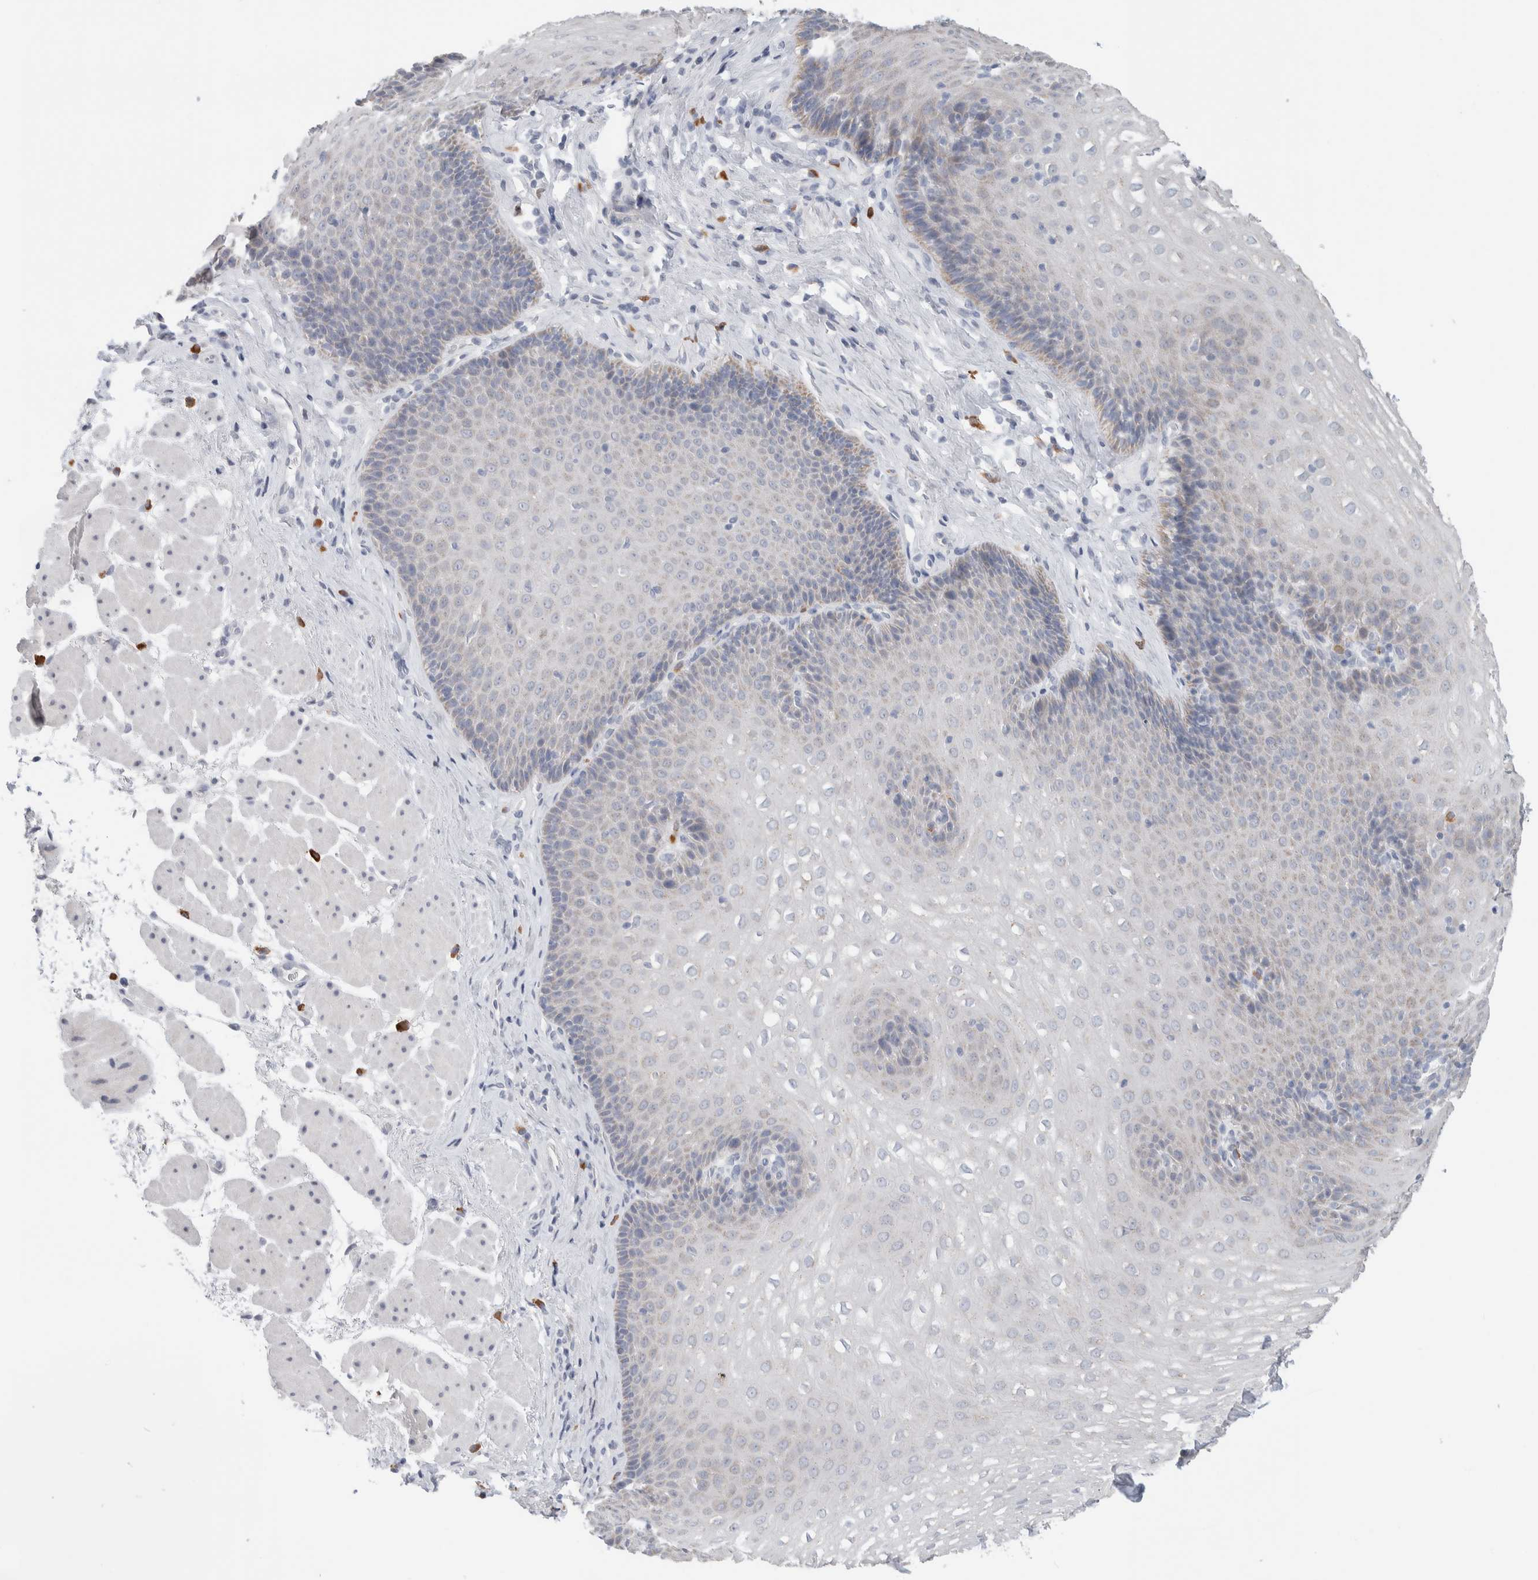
{"staining": {"intensity": "weak", "quantity": "<25%", "location": "cytoplasmic/membranous"}, "tissue": "esophagus", "cell_type": "Squamous epithelial cells", "image_type": "normal", "snomed": [{"axis": "morphology", "description": "Normal tissue, NOS"}, {"axis": "topography", "description": "Esophagus"}], "caption": "IHC of normal esophagus shows no expression in squamous epithelial cells. (DAB (3,3'-diaminobenzidine) immunohistochemistry (IHC) visualized using brightfield microscopy, high magnification).", "gene": "SCN2A", "patient": {"sex": "female", "age": 66}}